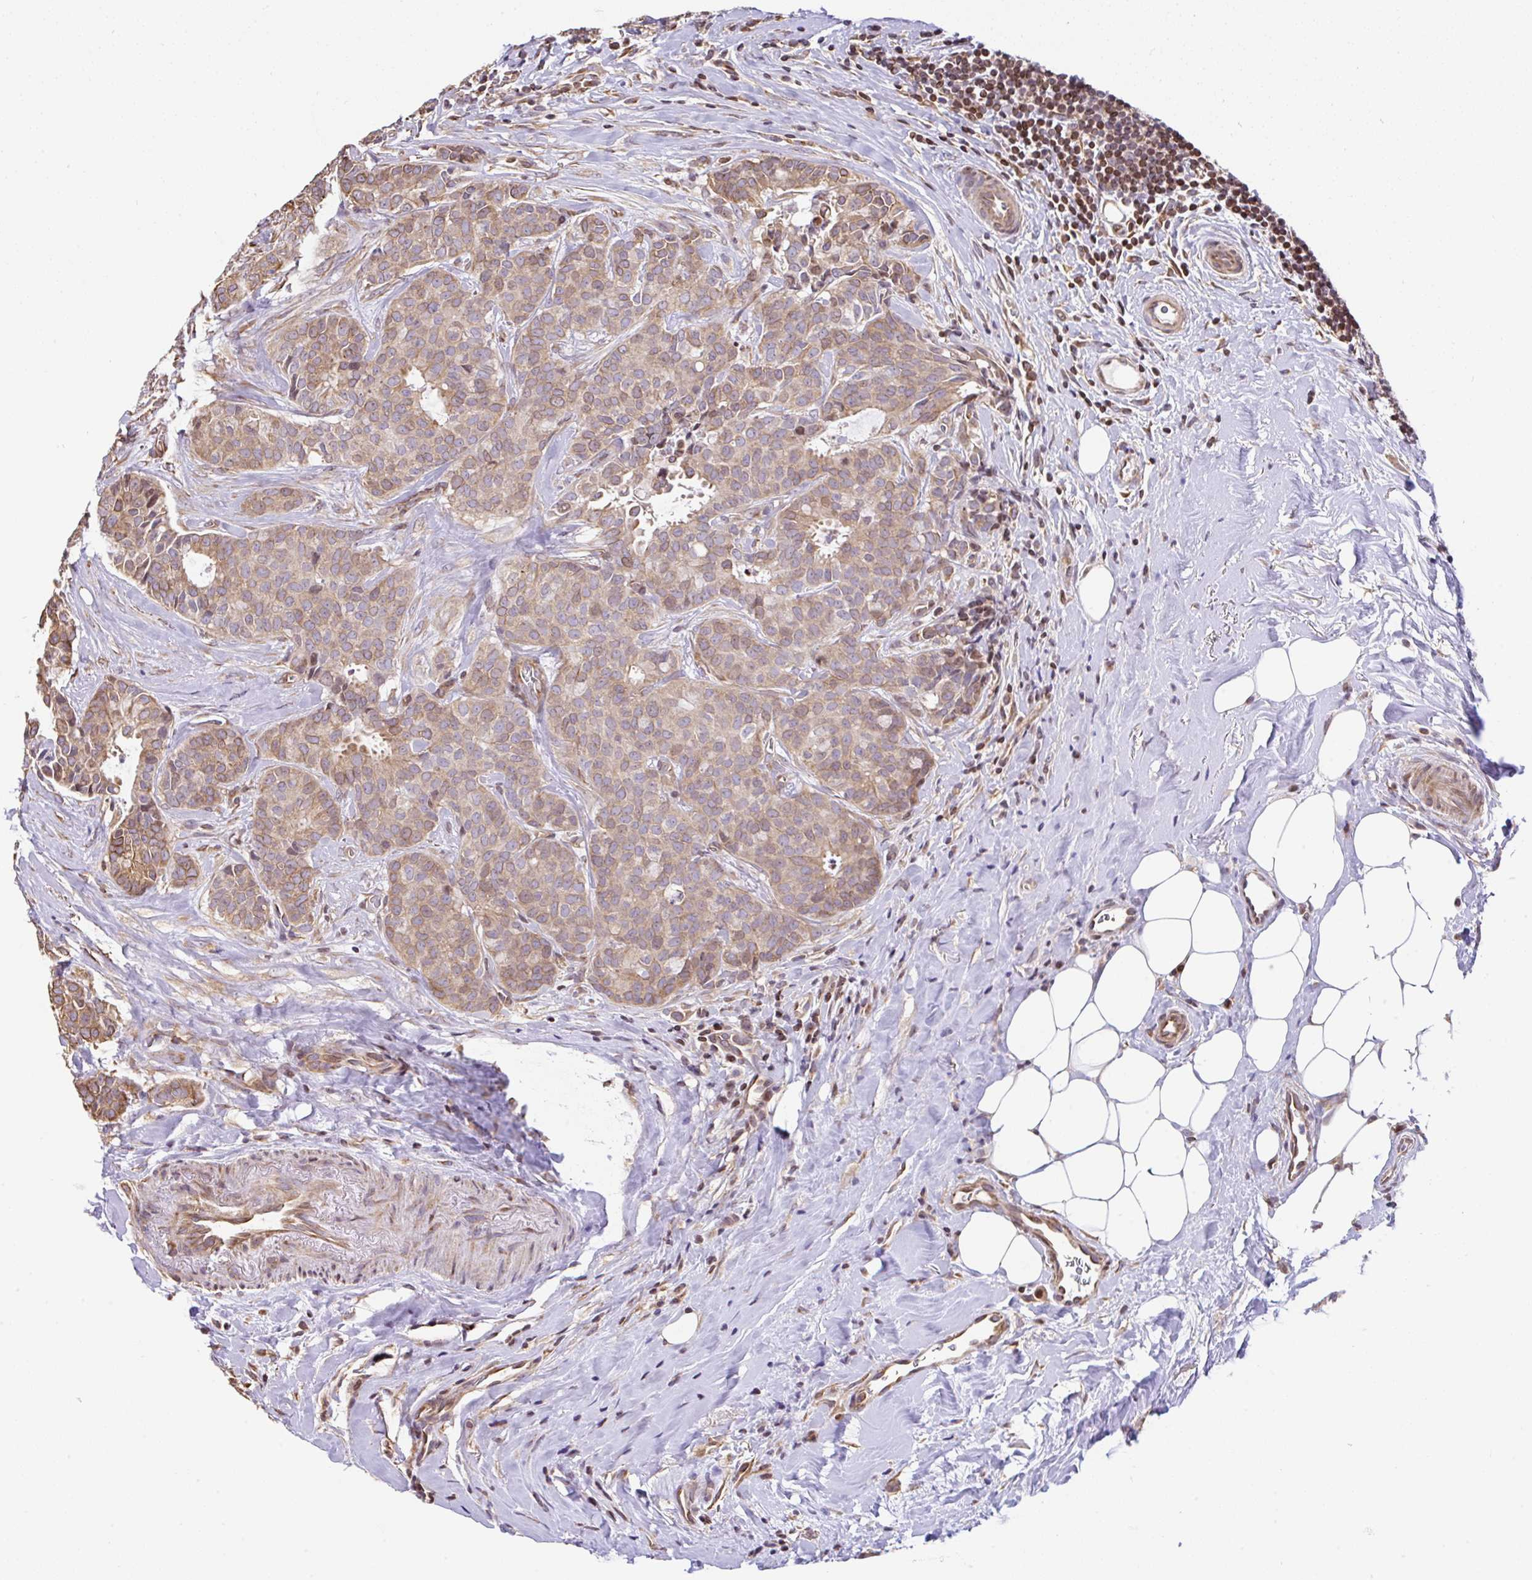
{"staining": {"intensity": "moderate", "quantity": ">75%", "location": "cytoplasmic/membranous"}, "tissue": "breast cancer", "cell_type": "Tumor cells", "image_type": "cancer", "snomed": [{"axis": "morphology", "description": "Duct carcinoma"}, {"axis": "topography", "description": "Breast"}], "caption": "Breast cancer stained with a protein marker demonstrates moderate staining in tumor cells.", "gene": "FIGNL1", "patient": {"sex": "female", "age": 84}}